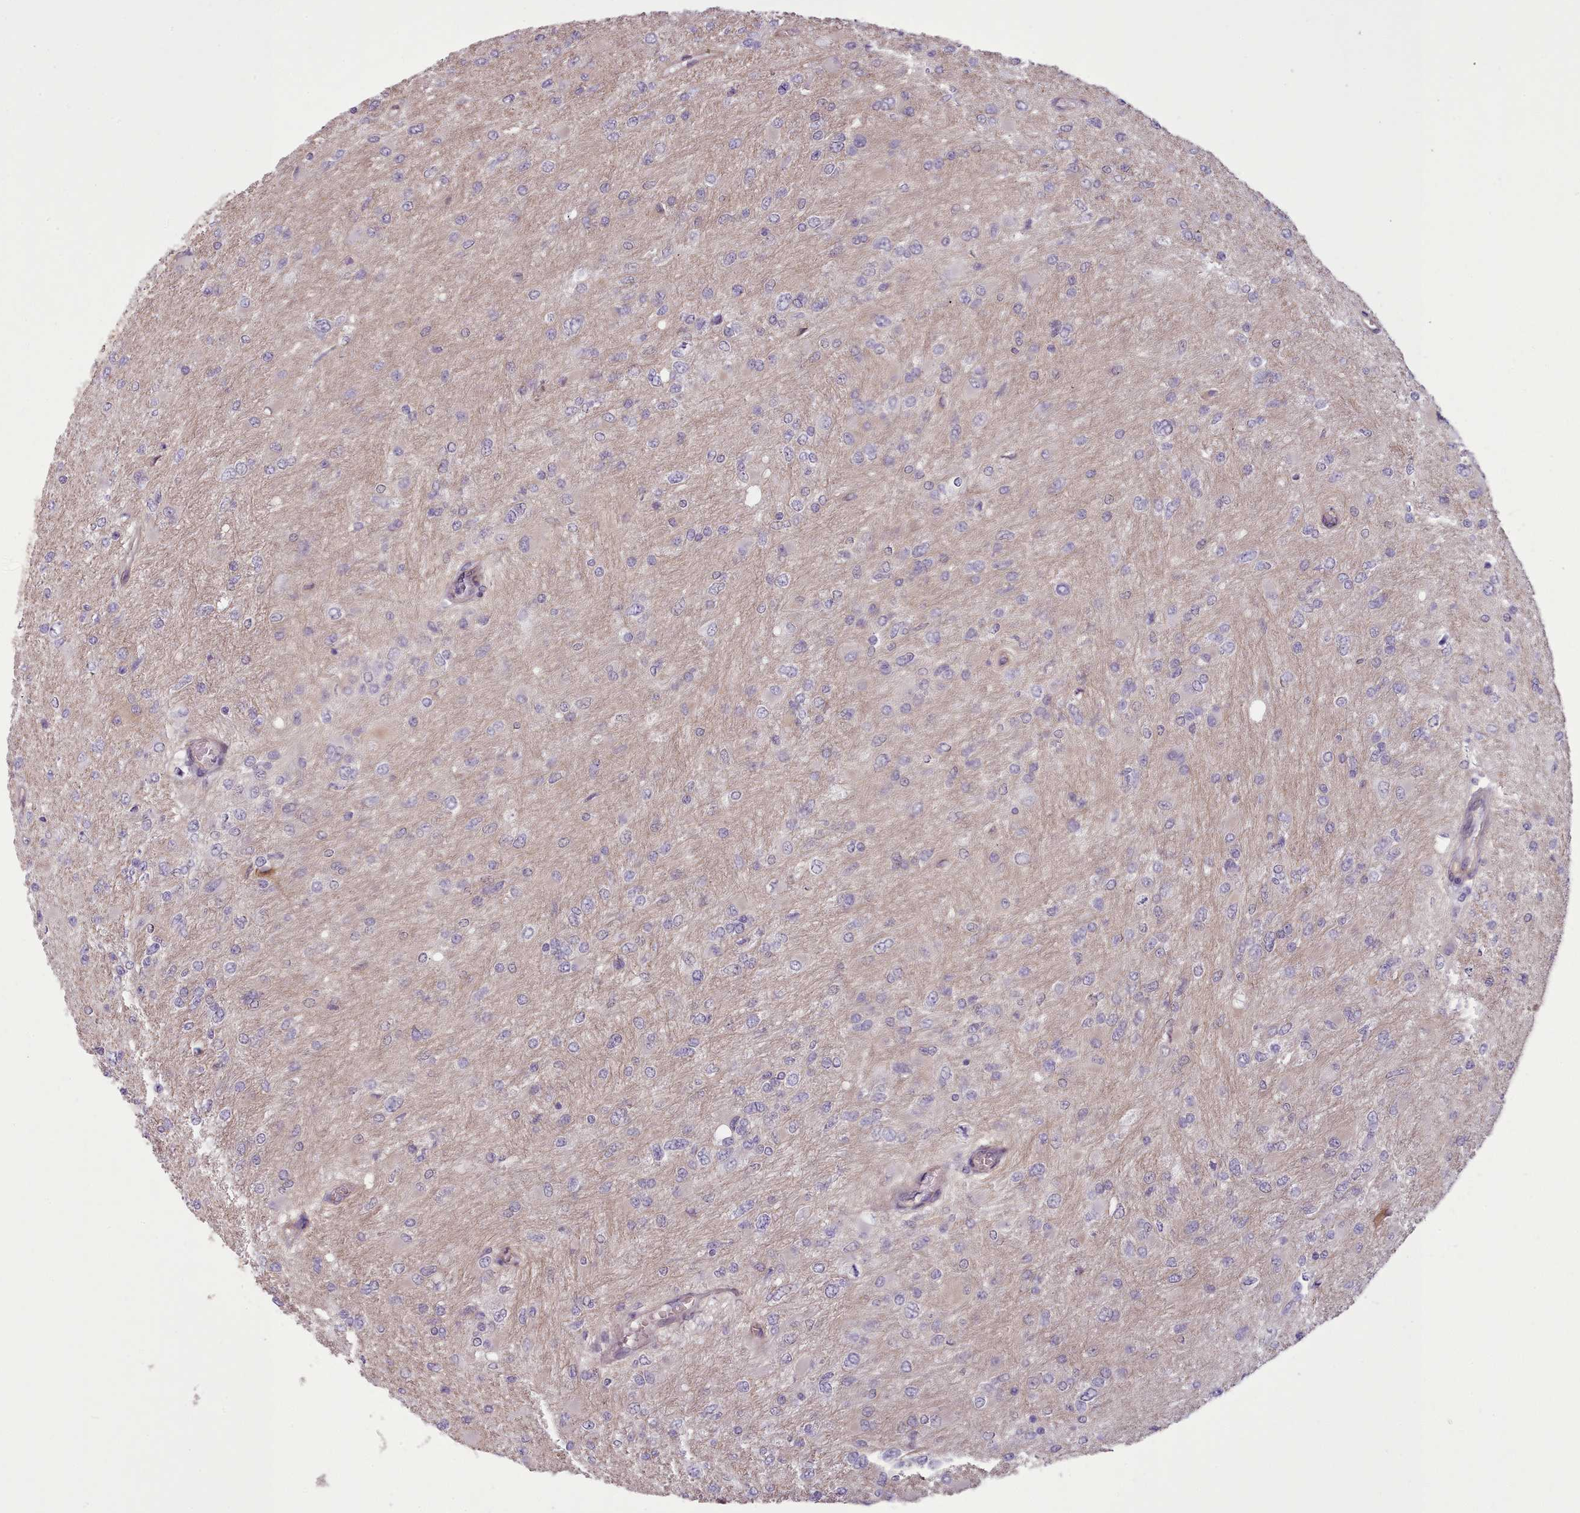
{"staining": {"intensity": "negative", "quantity": "none", "location": "none"}, "tissue": "glioma", "cell_type": "Tumor cells", "image_type": "cancer", "snomed": [{"axis": "morphology", "description": "Glioma, malignant, High grade"}, {"axis": "topography", "description": "Cerebral cortex"}], "caption": "Human malignant glioma (high-grade) stained for a protein using IHC demonstrates no positivity in tumor cells.", "gene": "PLD4", "patient": {"sex": "female", "age": 36}}